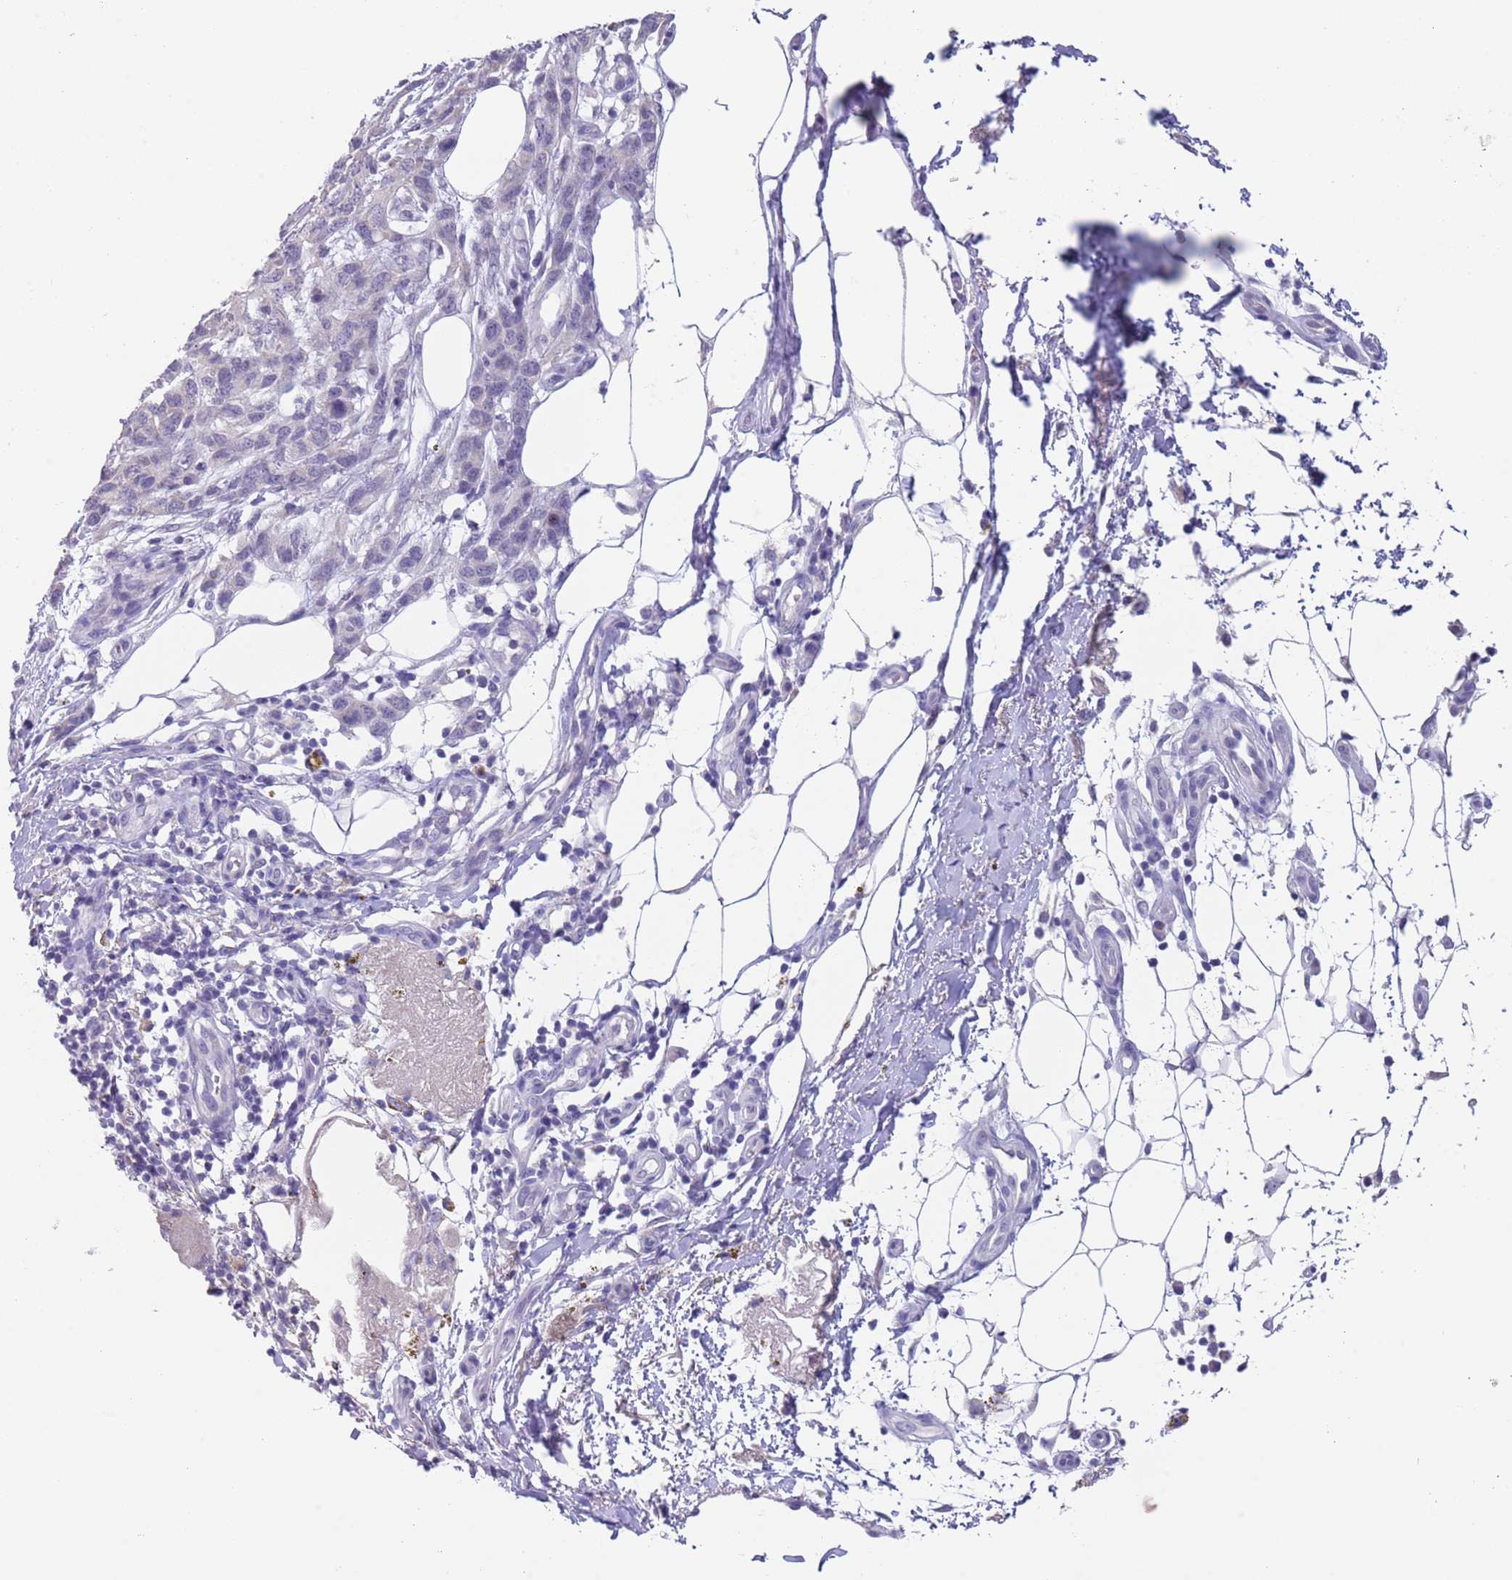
{"staining": {"intensity": "negative", "quantity": "none", "location": "none"}, "tissue": "melanoma", "cell_type": "Tumor cells", "image_type": "cancer", "snomed": [{"axis": "morphology", "description": "Normal morphology"}, {"axis": "morphology", "description": "Malignant melanoma, NOS"}, {"axis": "topography", "description": "Skin"}], "caption": "There is no significant expression in tumor cells of melanoma. (DAB immunohistochemistry (IHC), high magnification).", "gene": "SPIRE2", "patient": {"sex": "female", "age": 72}}